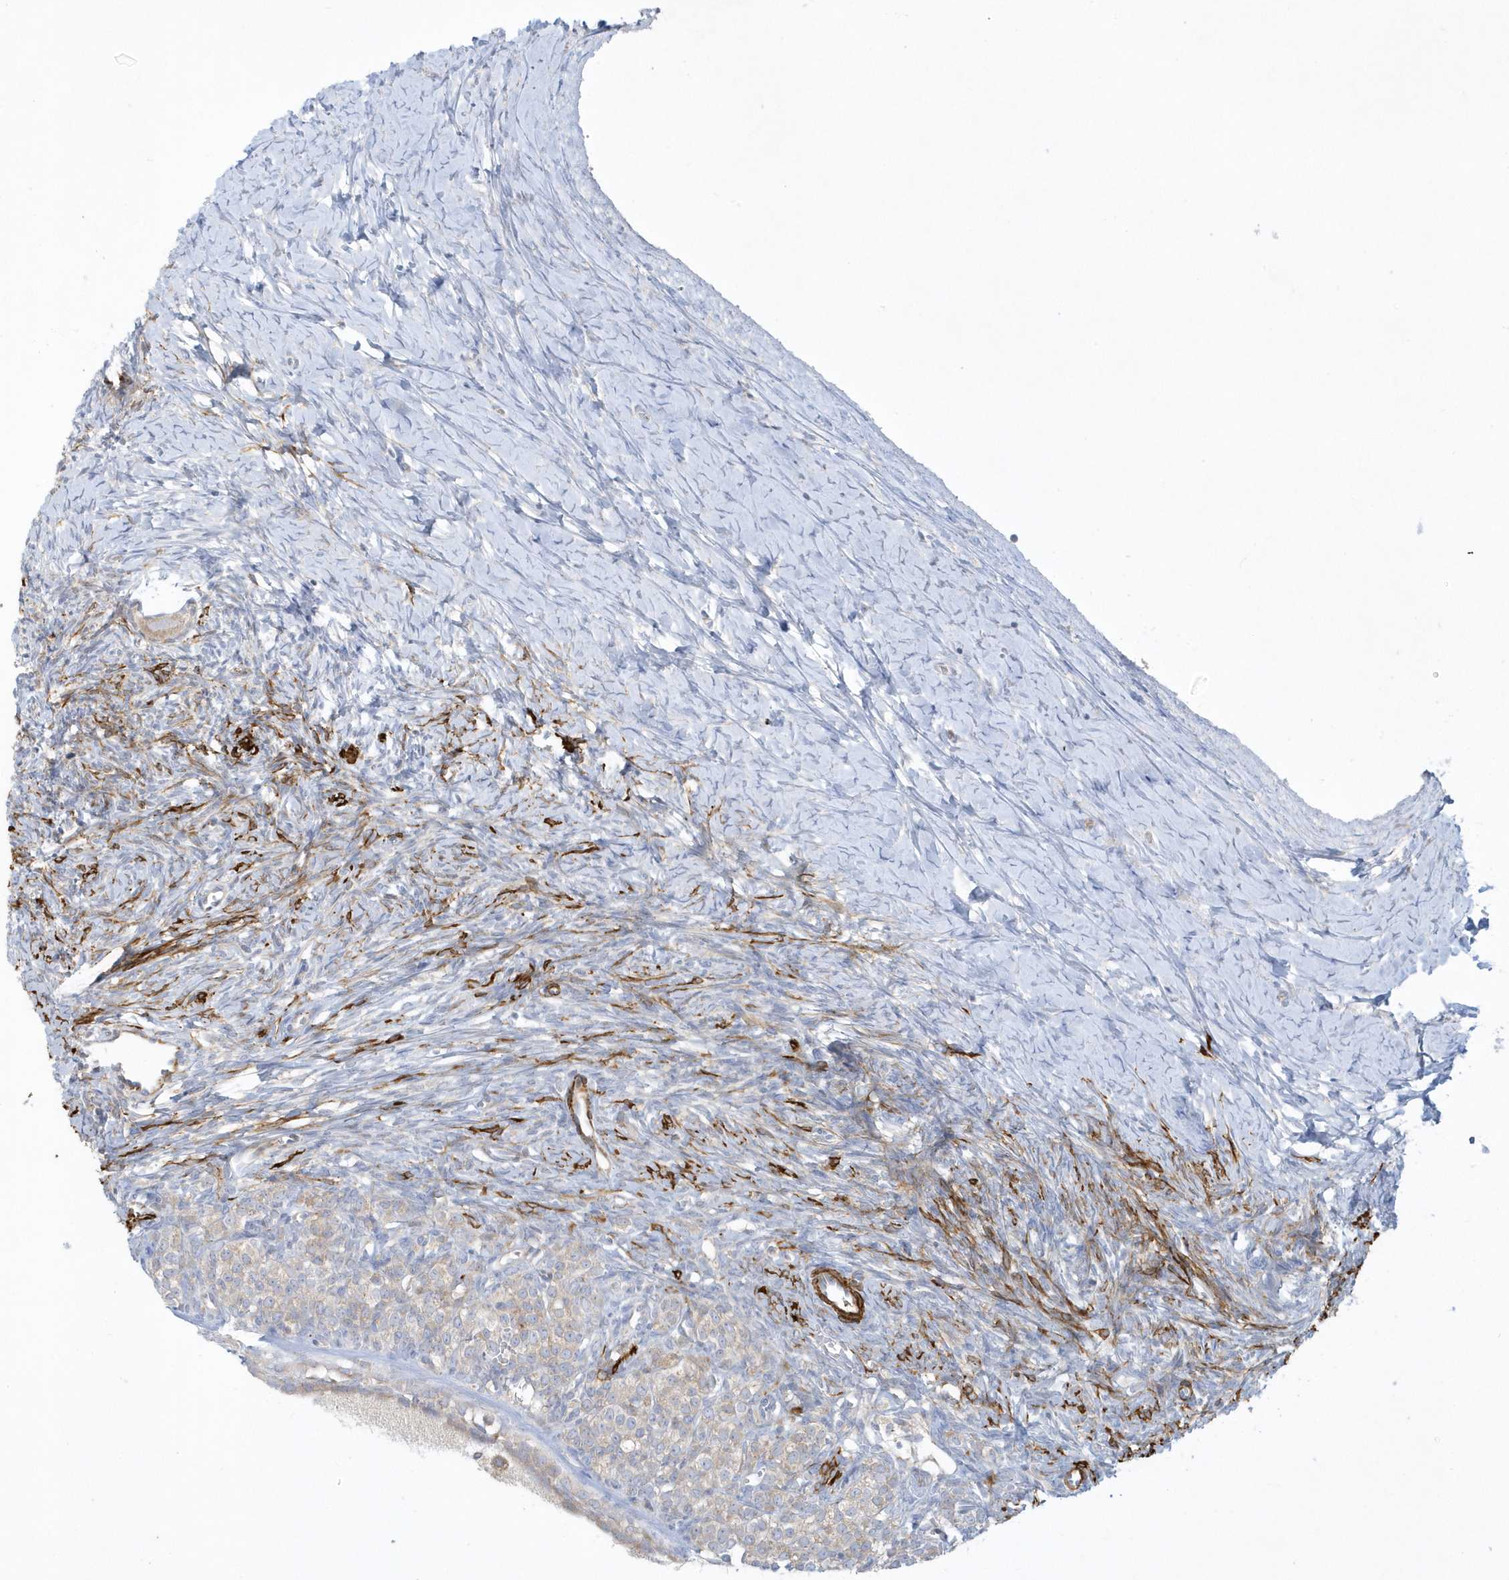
{"staining": {"intensity": "weak", "quantity": ">75%", "location": "cytoplasmic/membranous"}, "tissue": "ovary", "cell_type": "Follicle cells", "image_type": "normal", "snomed": [{"axis": "morphology", "description": "Normal tissue, NOS"}, {"axis": "morphology", "description": "Developmental malformation"}, {"axis": "topography", "description": "Ovary"}], "caption": "Brown immunohistochemical staining in unremarkable ovary shows weak cytoplasmic/membranous staining in approximately >75% of follicle cells.", "gene": "THADA", "patient": {"sex": "female", "age": 39}}